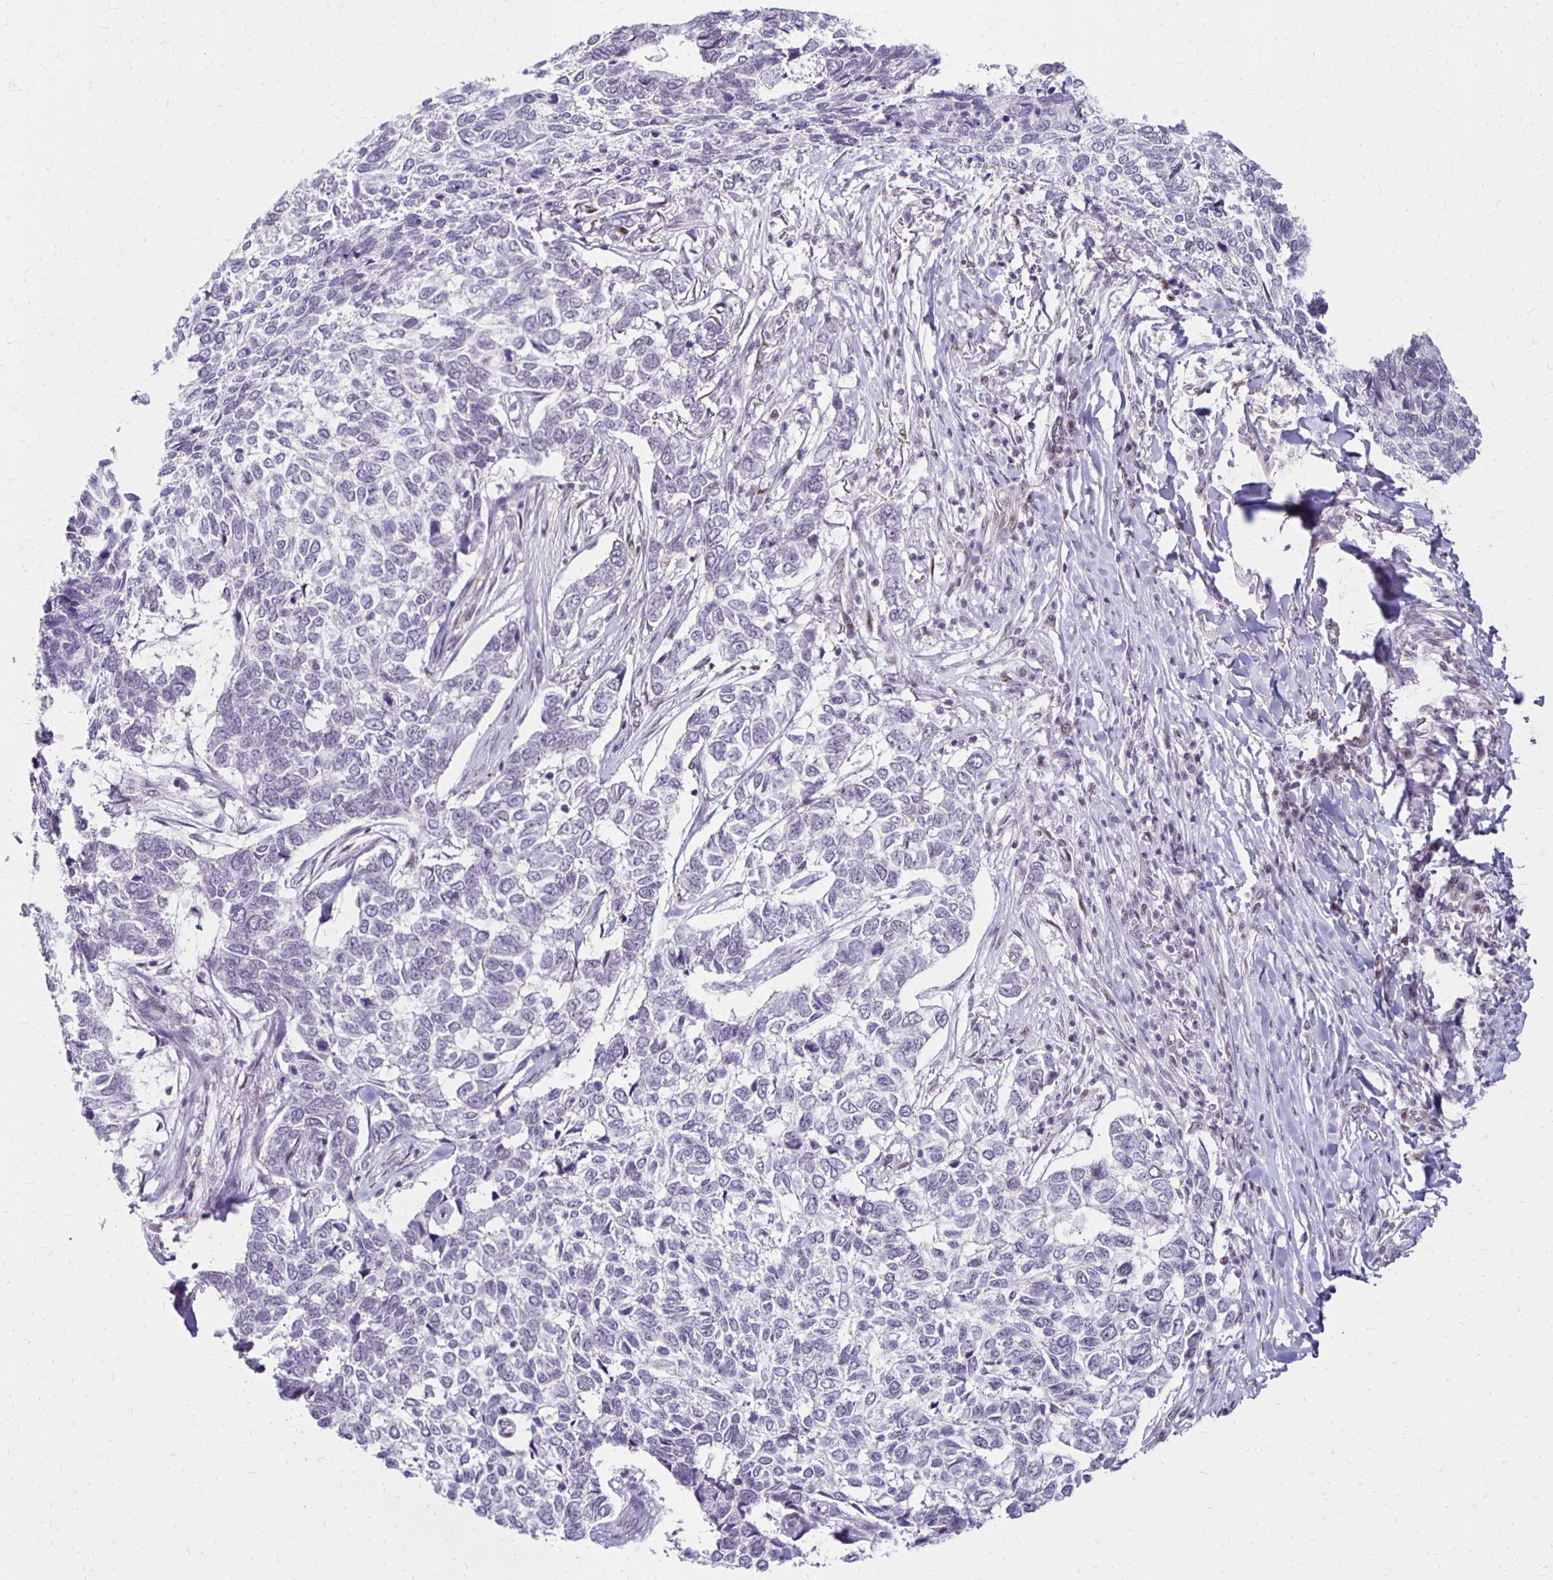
{"staining": {"intensity": "negative", "quantity": "none", "location": "none"}, "tissue": "skin cancer", "cell_type": "Tumor cells", "image_type": "cancer", "snomed": [{"axis": "morphology", "description": "Basal cell carcinoma"}, {"axis": "topography", "description": "Skin"}], "caption": "High power microscopy photomicrograph of an immunohistochemistry (IHC) image of basal cell carcinoma (skin), revealing no significant staining in tumor cells.", "gene": "DDB2", "patient": {"sex": "female", "age": 65}}